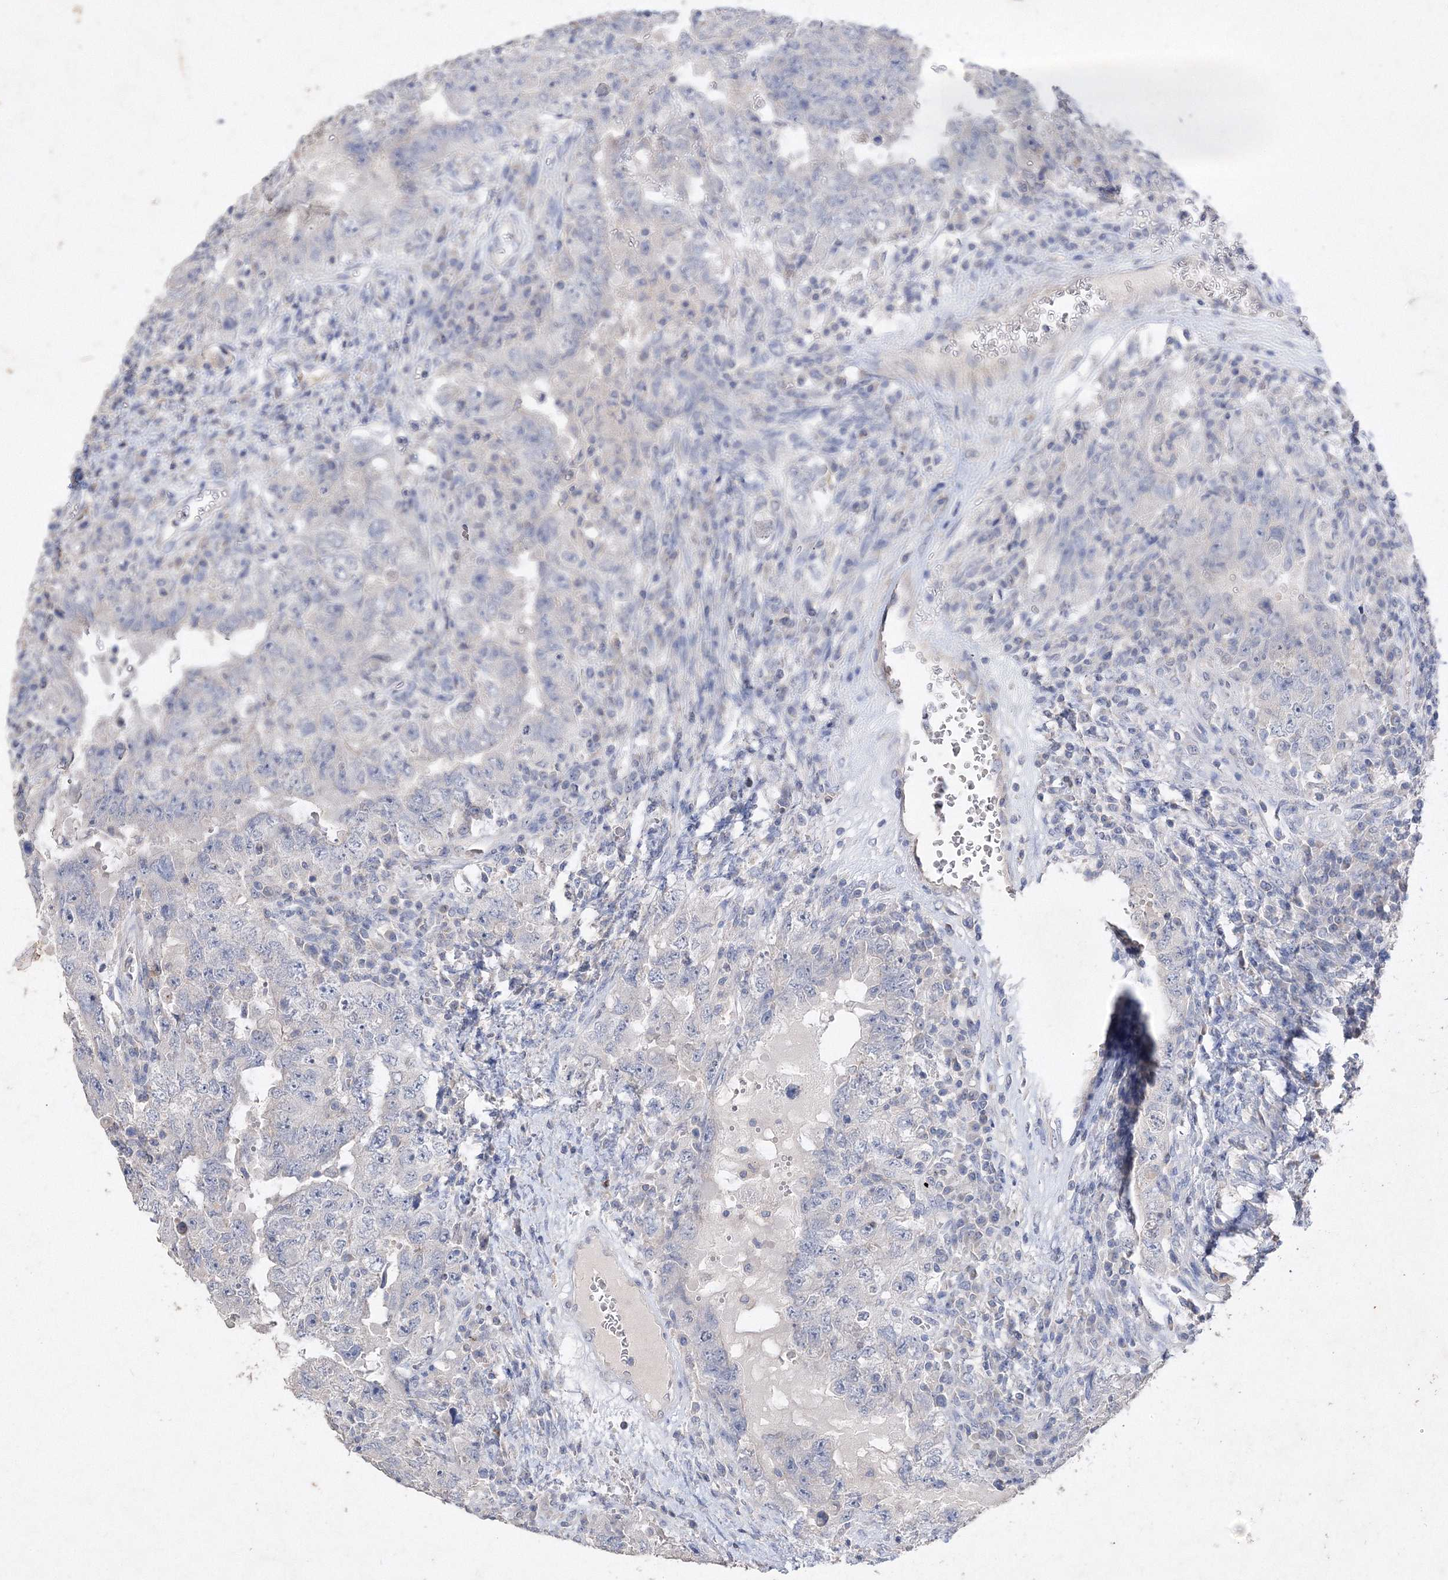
{"staining": {"intensity": "negative", "quantity": "none", "location": "none"}, "tissue": "testis cancer", "cell_type": "Tumor cells", "image_type": "cancer", "snomed": [{"axis": "morphology", "description": "Carcinoma, Embryonal, NOS"}, {"axis": "topography", "description": "Testis"}], "caption": "This is an immunohistochemistry histopathology image of testis cancer. There is no expression in tumor cells.", "gene": "GLS", "patient": {"sex": "male", "age": 26}}